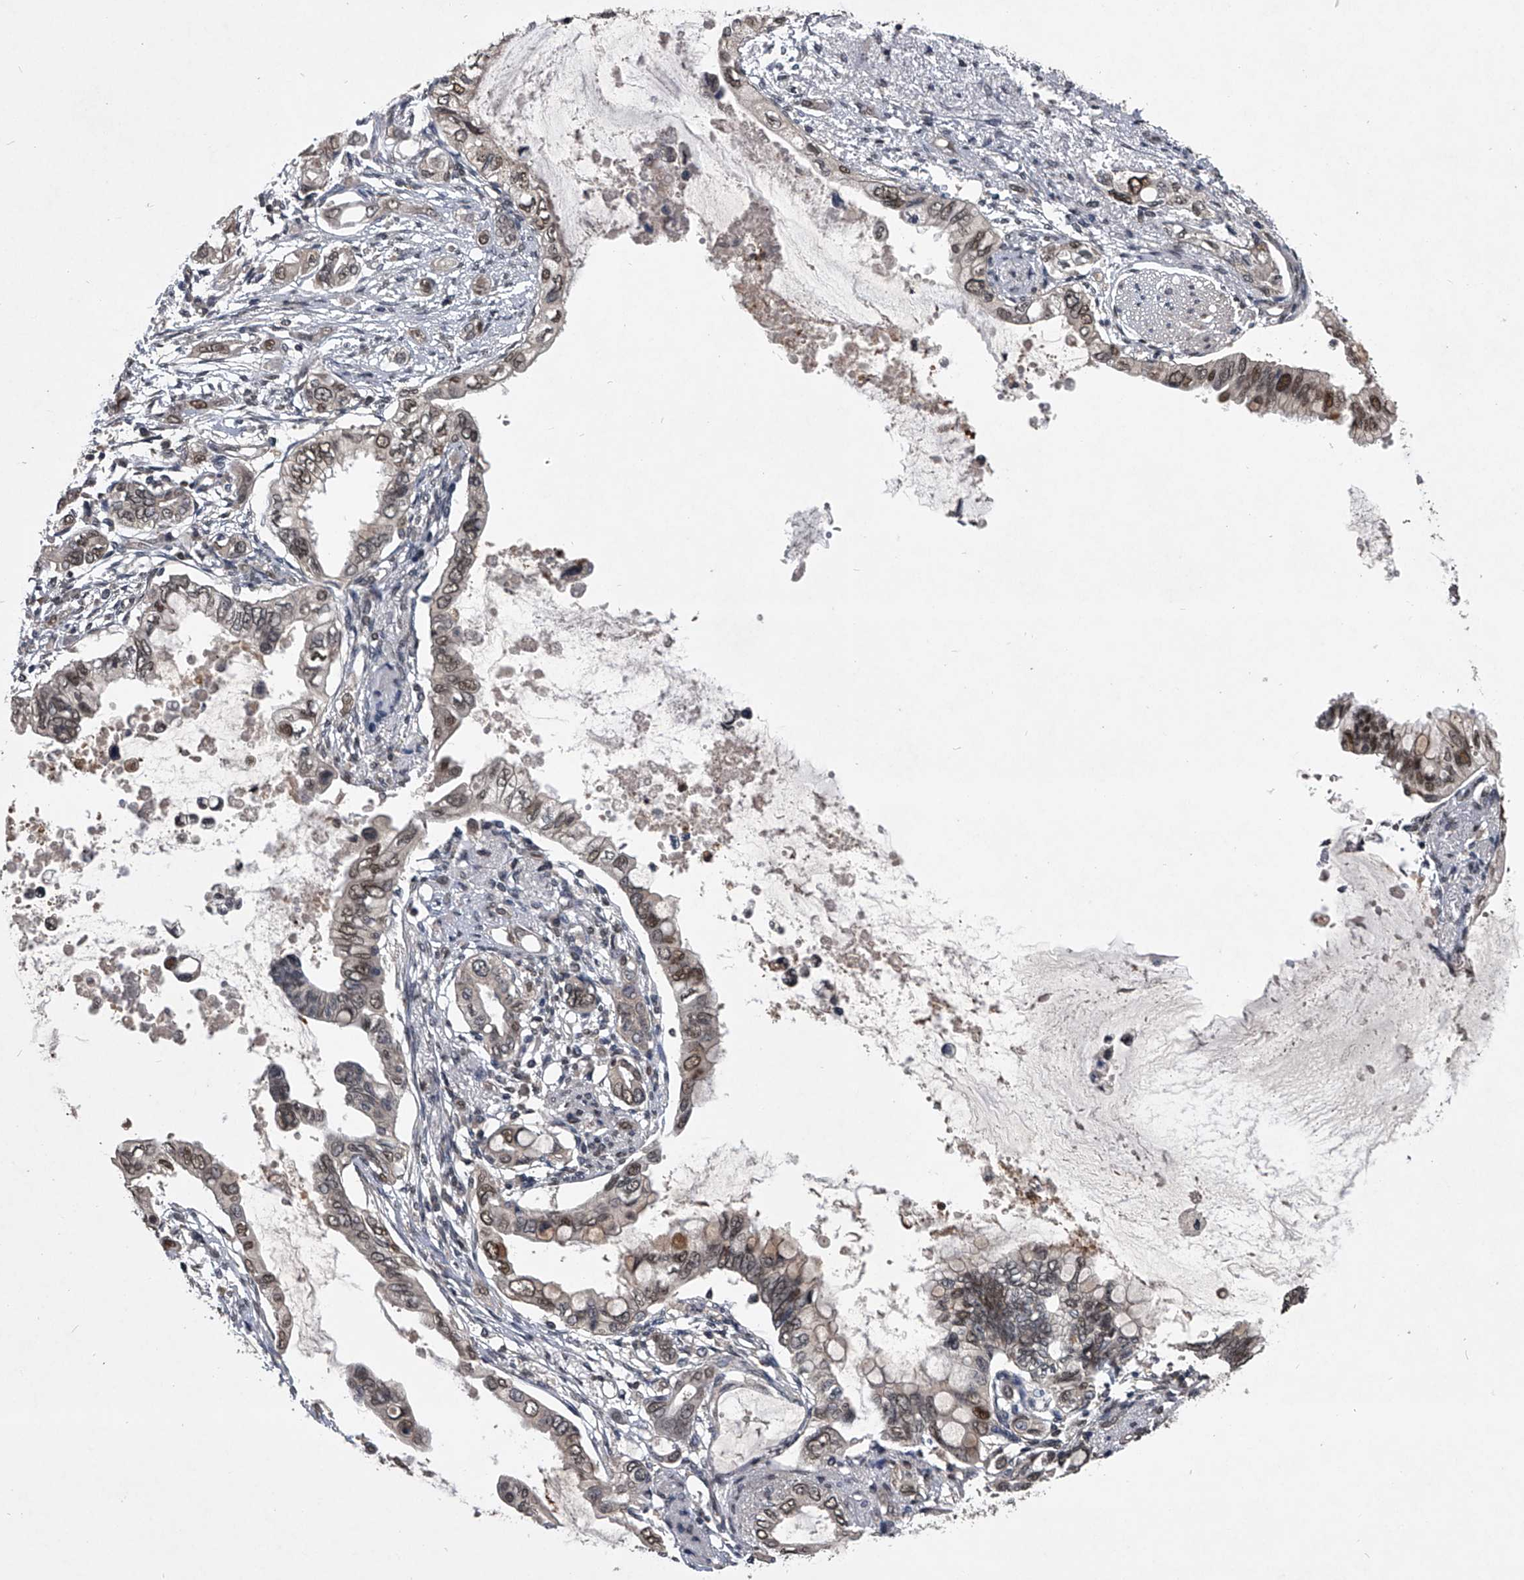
{"staining": {"intensity": "weak", "quantity": ">75%", "location": "nuclear"}, "tissue": "pancreatic cancer", "cell_type": "Tumor cells", "image_type": "cancer", "snomed": [{"axis": "morphology", "description": "Adenocarcinoma, NOS"}, {"axis": "topography", "description": "Pancreas"}], "caption": "A low amount of weak nuclear expression is identified in approximately >75% of tumor cells in pancreatic adenocarcinoma tissue. Using DAB (3,3'-diaminobenzidine) (brown) and hematoxylin (blue) stains, captured at high magnification using brightfield microscopy.", "gene": "TSNAX", "patient": {"sex": "female", "age": 60}}